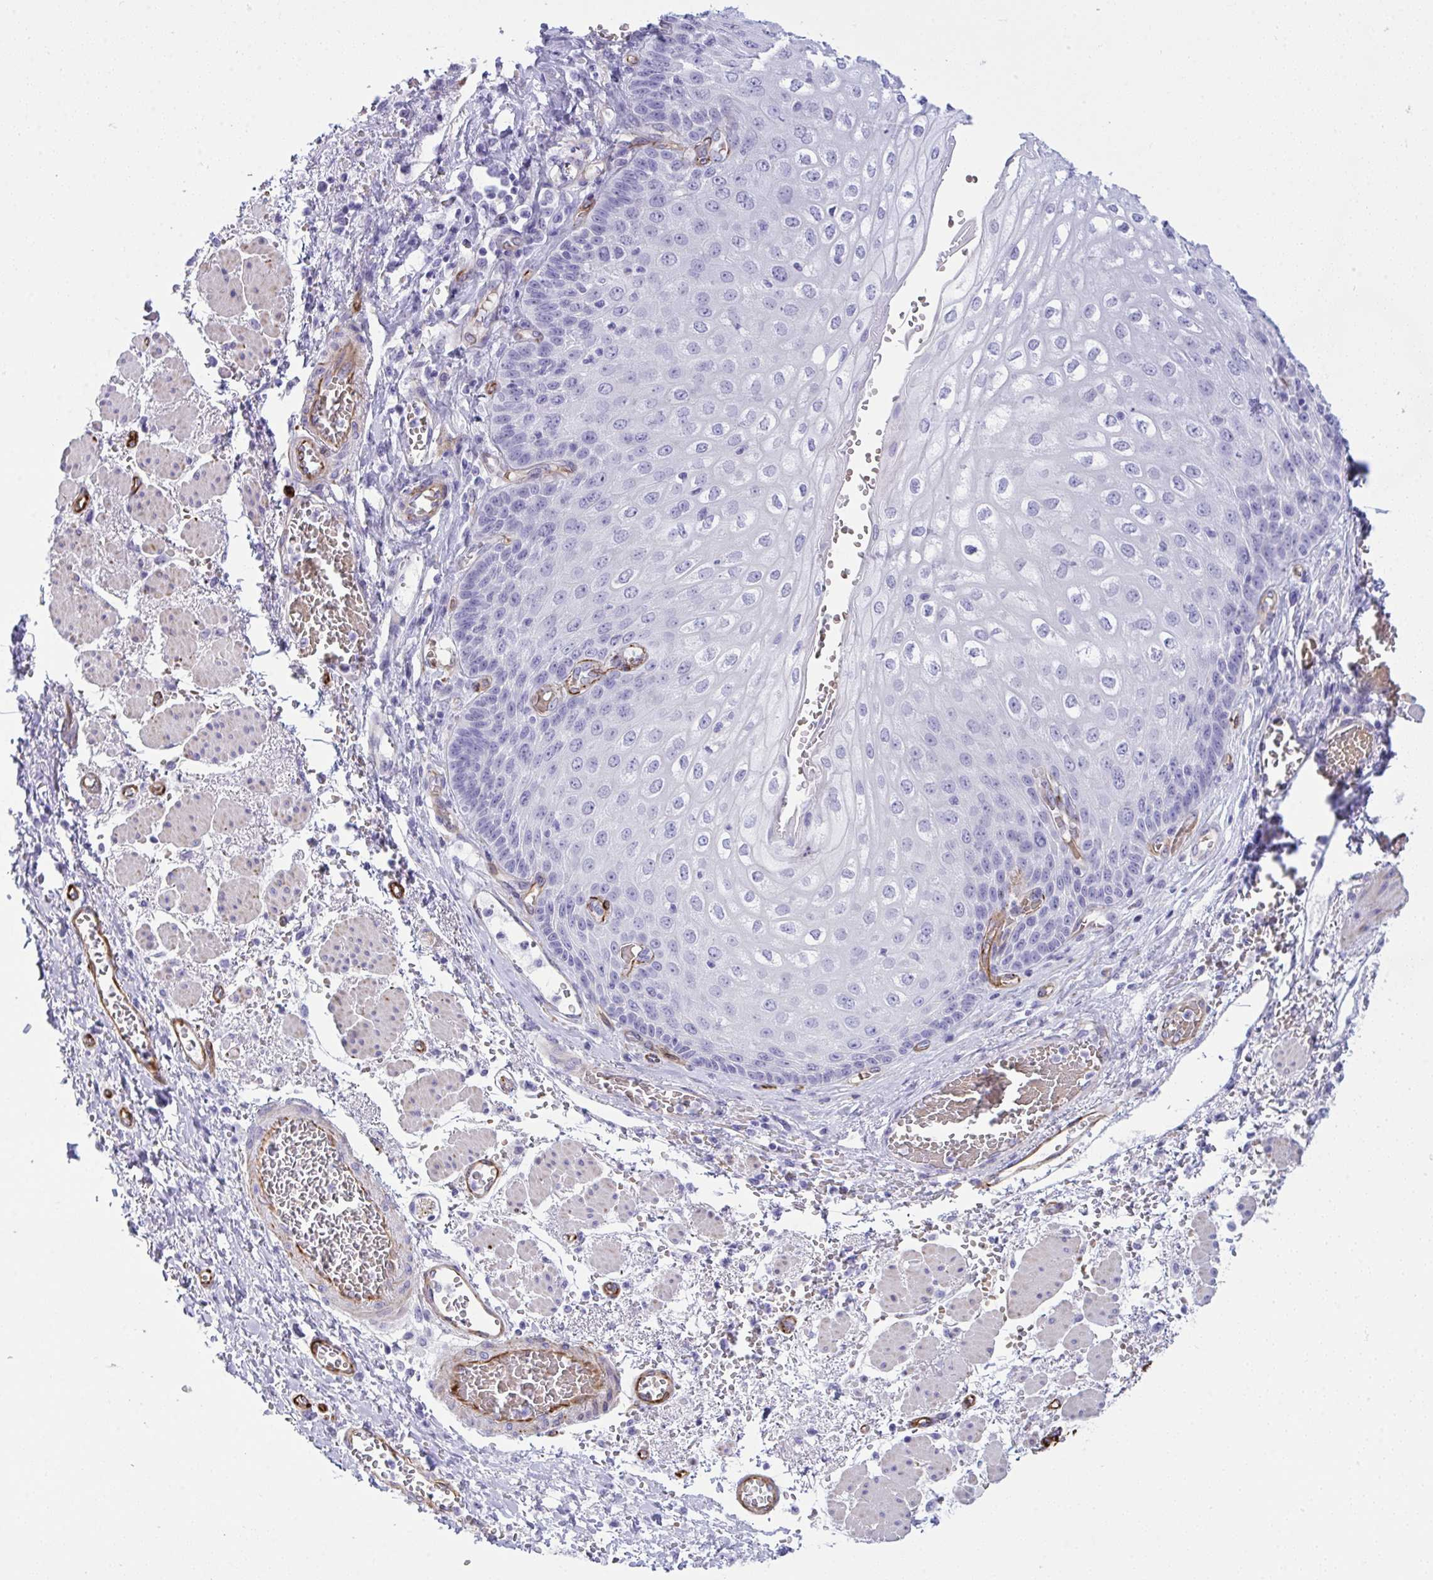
{"staining": {"intensity": "negative", "quantity": "none", "location": "none"}, "tissue": "esophagus", "cell_type": "Squamous epithelial cells", "image_type": "normal", "snomed": [{"axis": "morphology", "description": "Normal tissue, NOS"}, {"axis": "morphology", "description": "Adenocarcinoma, NOS"}, {"axis": "topography", "description": "Esophagus"}], "caption": "The photomicrograph shows no staining of squamous epithelial cells in unremarkable esophagus.", "gene": "SLC35B1", "patient": {"sex": "male", "age": 81}}